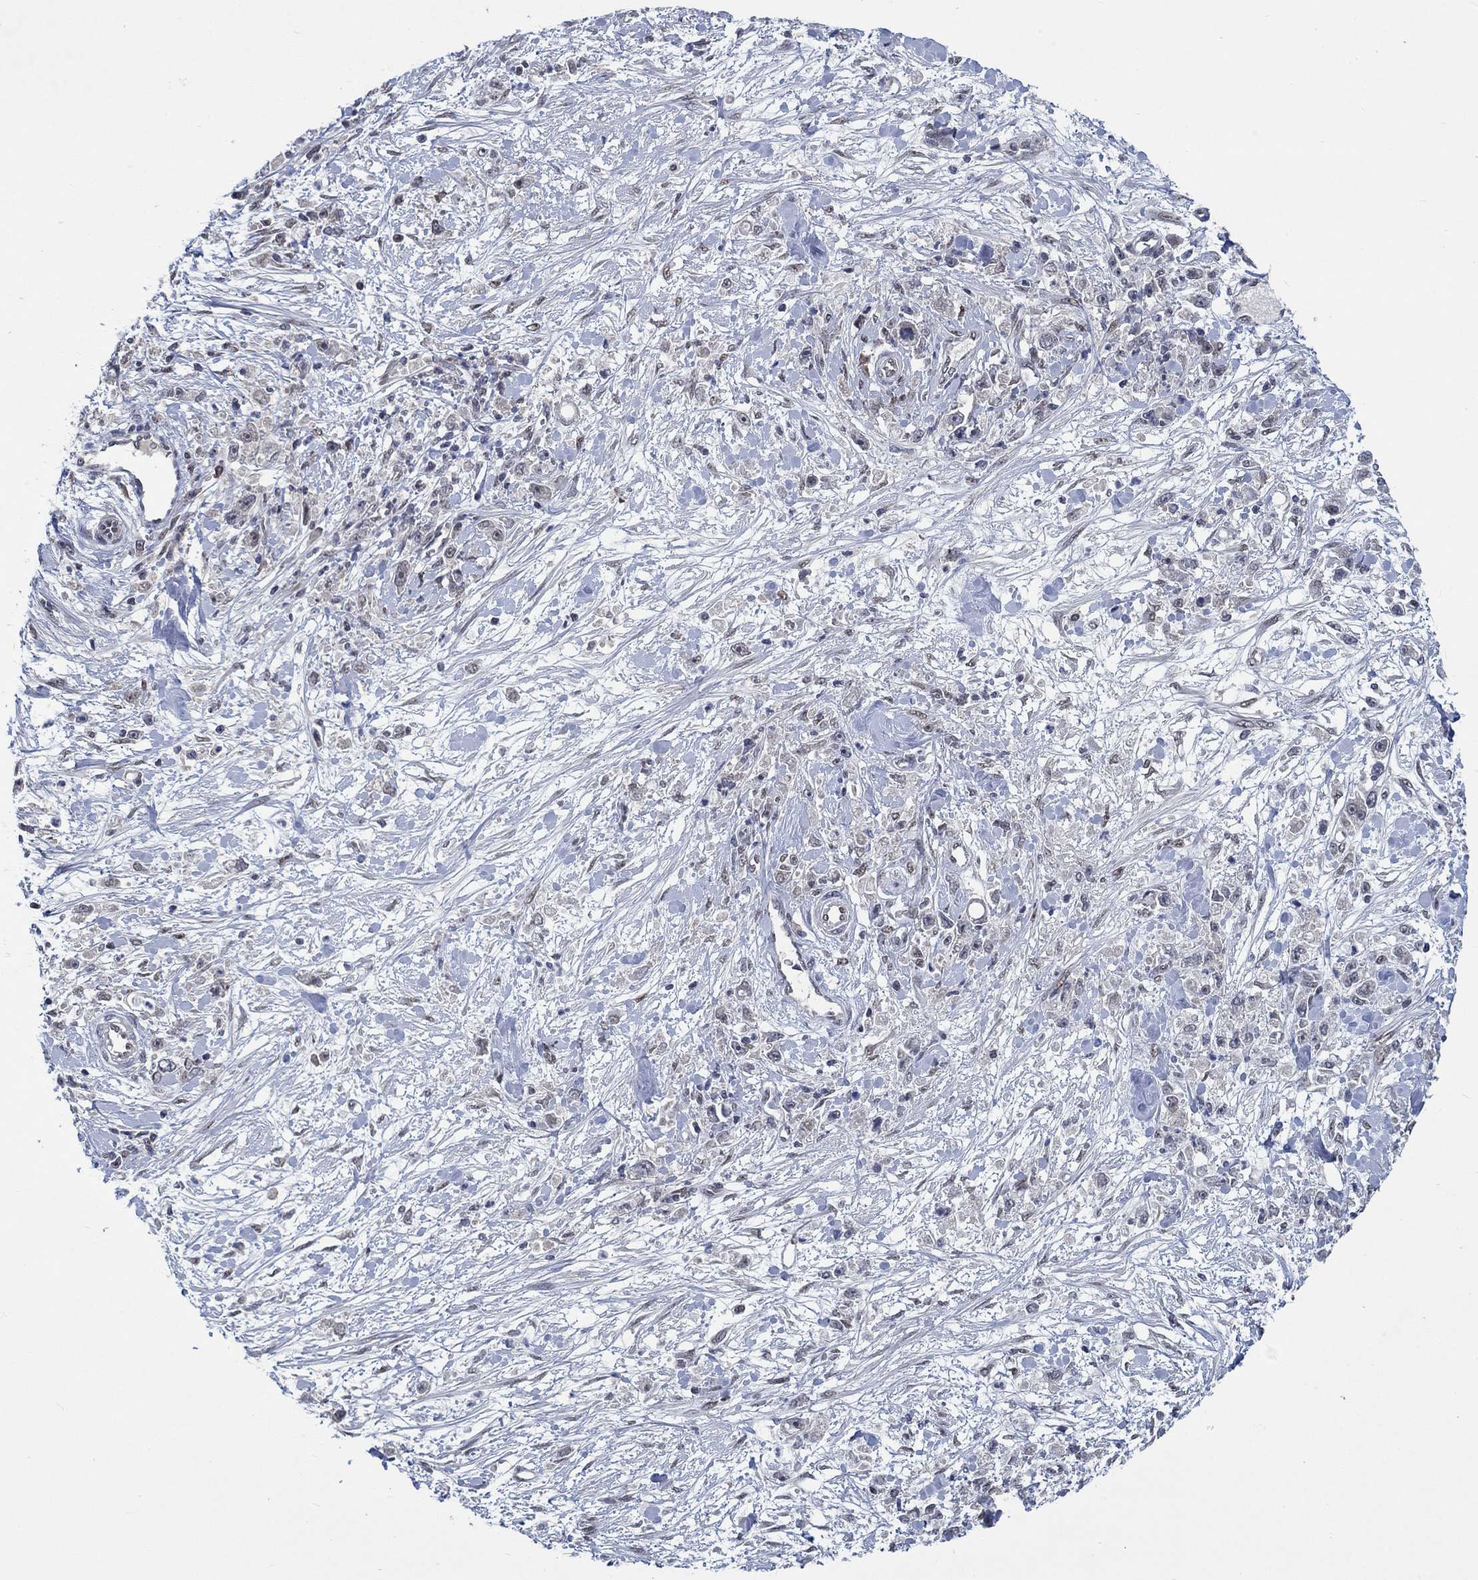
{"staining": {"intensity": "negative", "quantity": "none", "location": "none"}, "tissue": "stomach cancer", "cell_type": "Tumor cells", "image_type": "cancer", "snomed": [{"axis": "morphology", "description": "Adenocarcinoma, NOS"}, {"axis": "topography", "description": "Stomach"}], "caption": "Image shows no protein positivity in tumor cells of stomach cancer (adenocarcinoma) tissue.", "gene": "HTN1", "patient": {"sex": "female", "age": 59}}